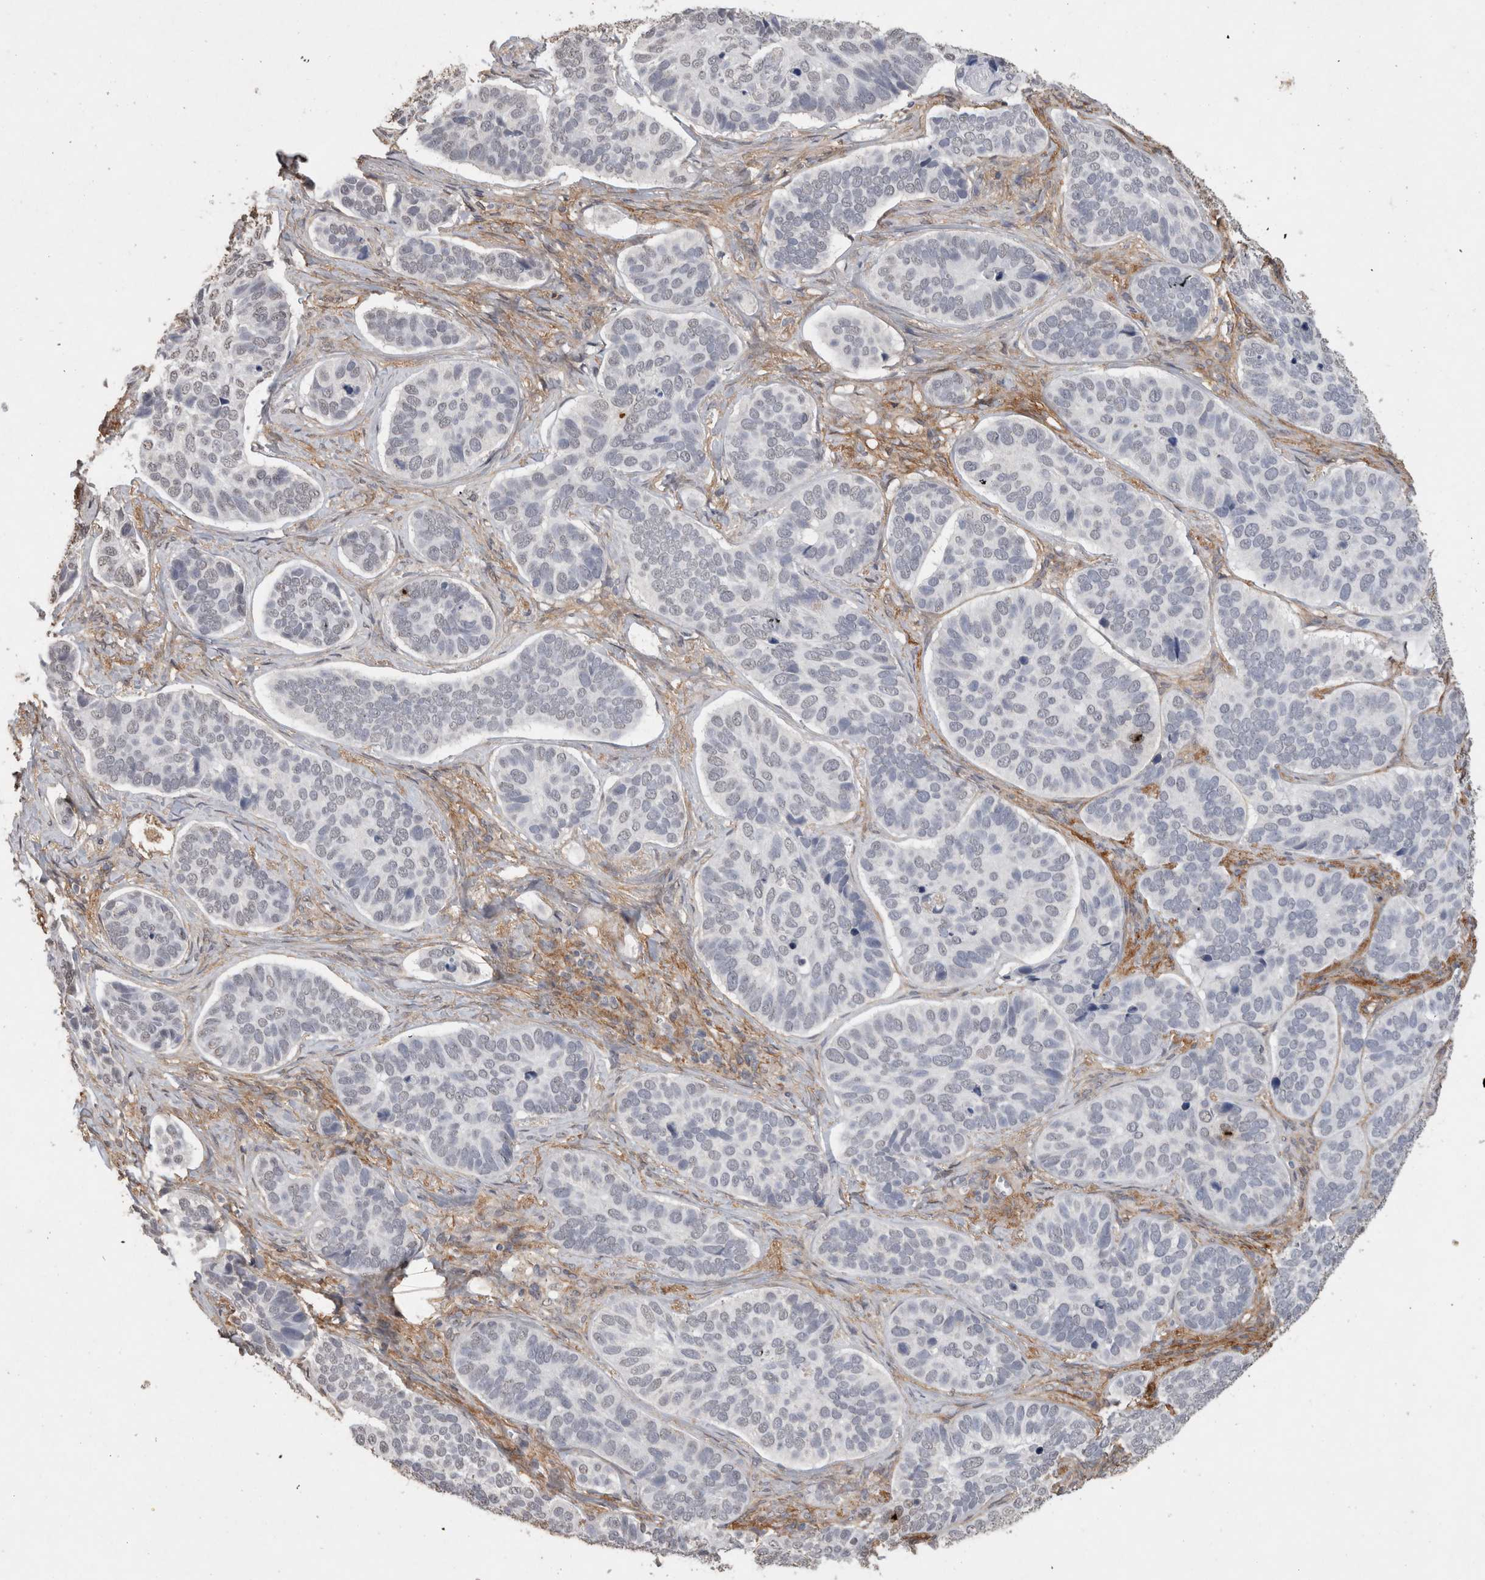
{"staining": {"intensity": "negative", "quantity": "none", "location": "none"}, "tissue": "skin cancer", "cell_type": "Tumor cells", "image_type": "cancer", "snomed": [{"axis": "morphology", "description": "Basal cell carcinoma"}, {"axis": "topography", "description": "Skin"}], "caption": "This image is of skin cancer stained with IHC to label a protein in brown with the nuclei are counter-stained blue. There is no expression in tumor cells.", "gene": "RECK", "patient": {"sex": "male", "age": 62}}